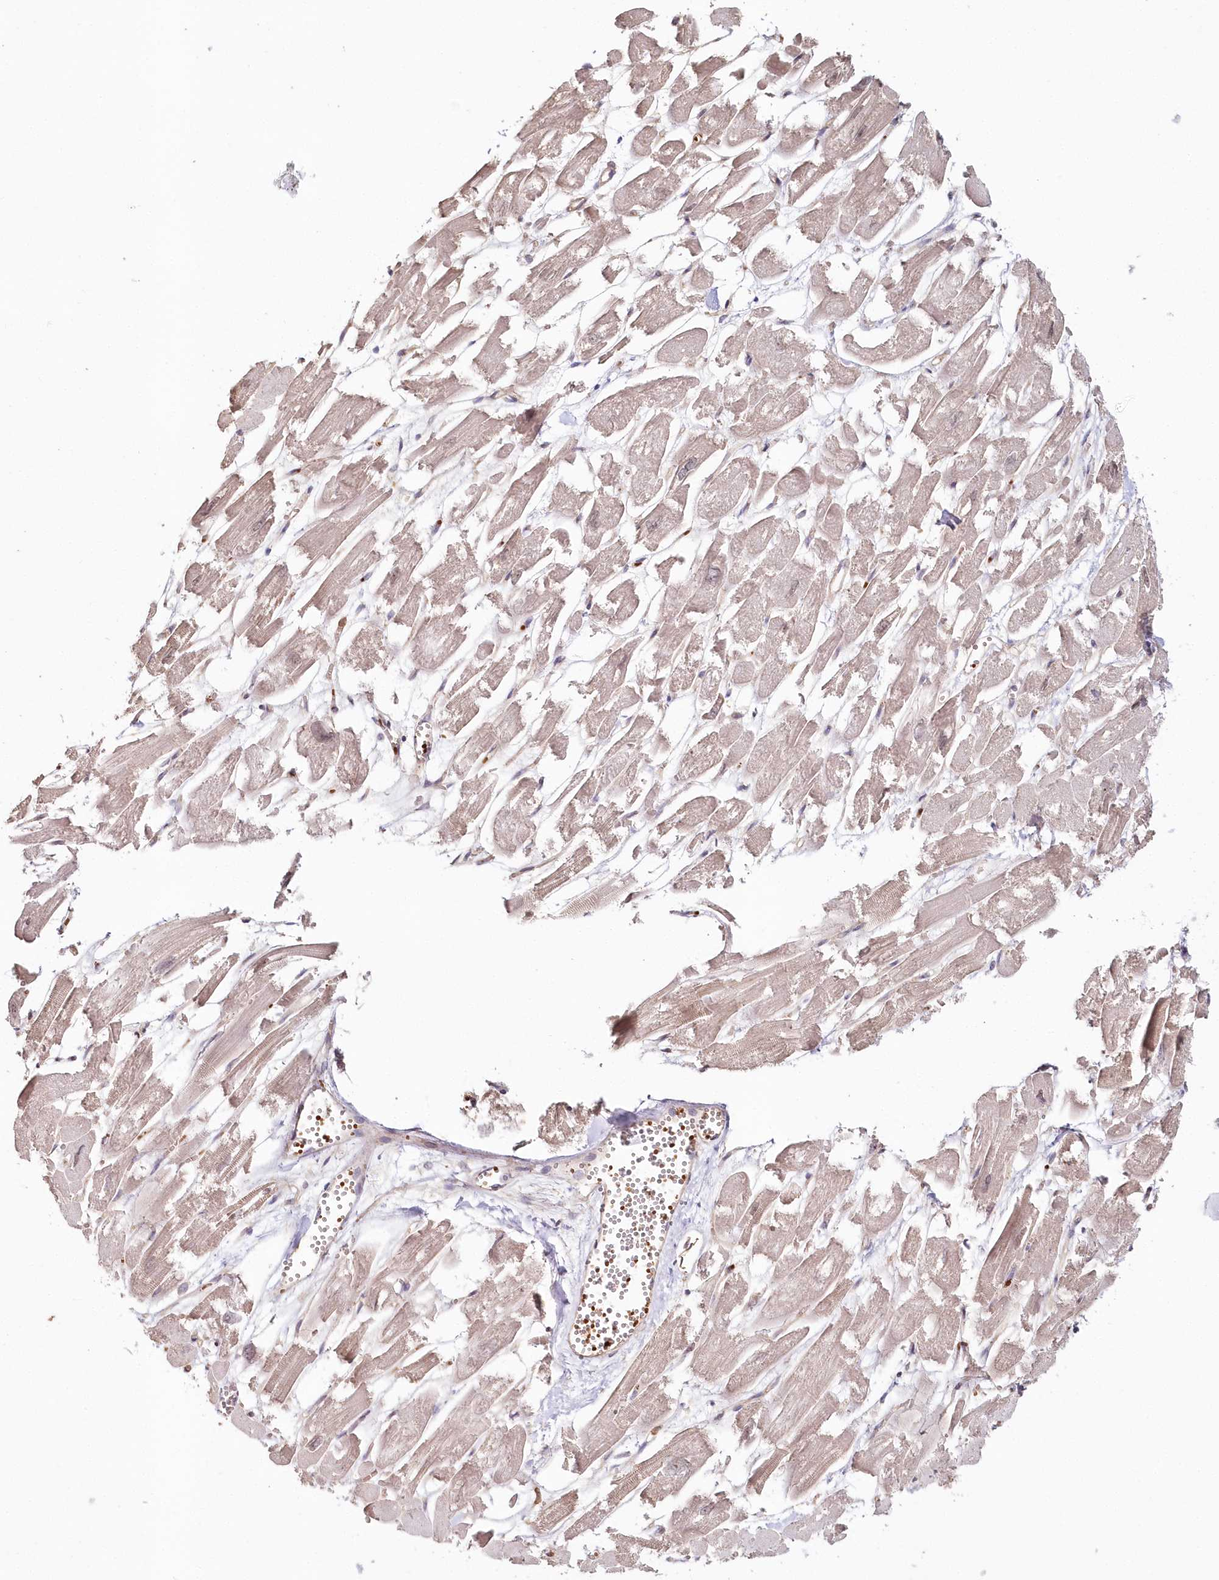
{"staining": {"intensity": "weak", "quantity": "25%-75%", "location": "cytoplasmic/membranous"}, "tissue": "heart muscle", "cell_type": "Cardiomyocytes", "image_type": "normal", "snomed": [{"axis": "morphology", "description": "Normal tissue, NOS"}, {"axis": "topography", "description": "Heart"}], "caption": "This histopathology image reveals benign heart muscle stained with IHC to label a protein in brown. The cytoplasmic/membranous of cardiomyocytes show weak positivity for the protein. Nuclei are counter-stained blue.", "gene": "HYCC2", "patient": {"sex": "male", "age": 54}}